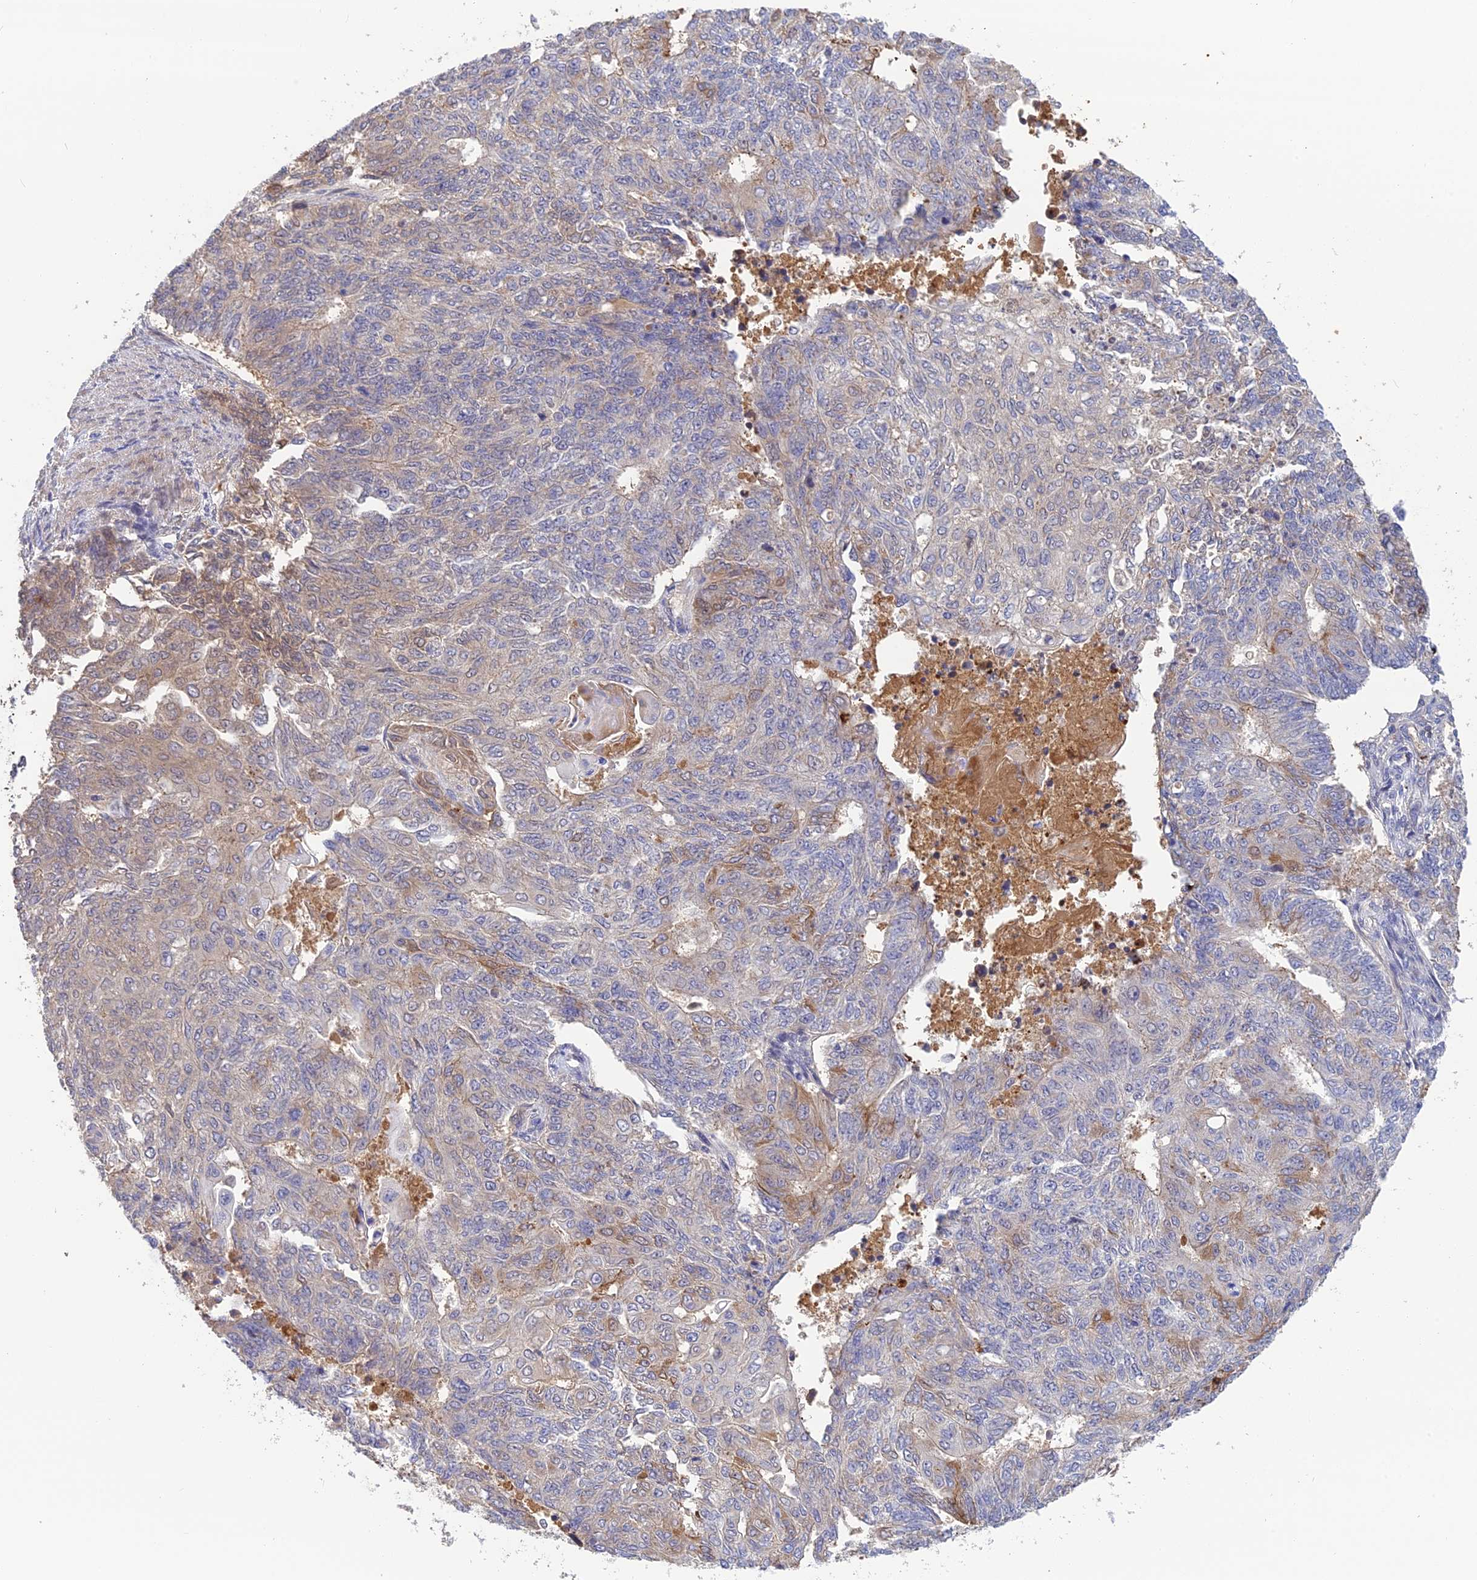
{"staining": {"intensity": "weak", "quantity": "<25%", "location": "cytoplasmic/membranous"}, "tissue": "endometrial cancer", "cell_type": "Tumor cells", "image_type": "cancer", "snomed": [{"axis": "morphology", "description": "Adenocarcinoma, NOS"}, {"axis": "topography", "description": "Endometrium"}], "caption": "The micrograph displays no staining of tumor cells in endometrial cancer (adenocarcinoma).", "gene": "PZP", "patient": {"sex": "female", "age": 32}}